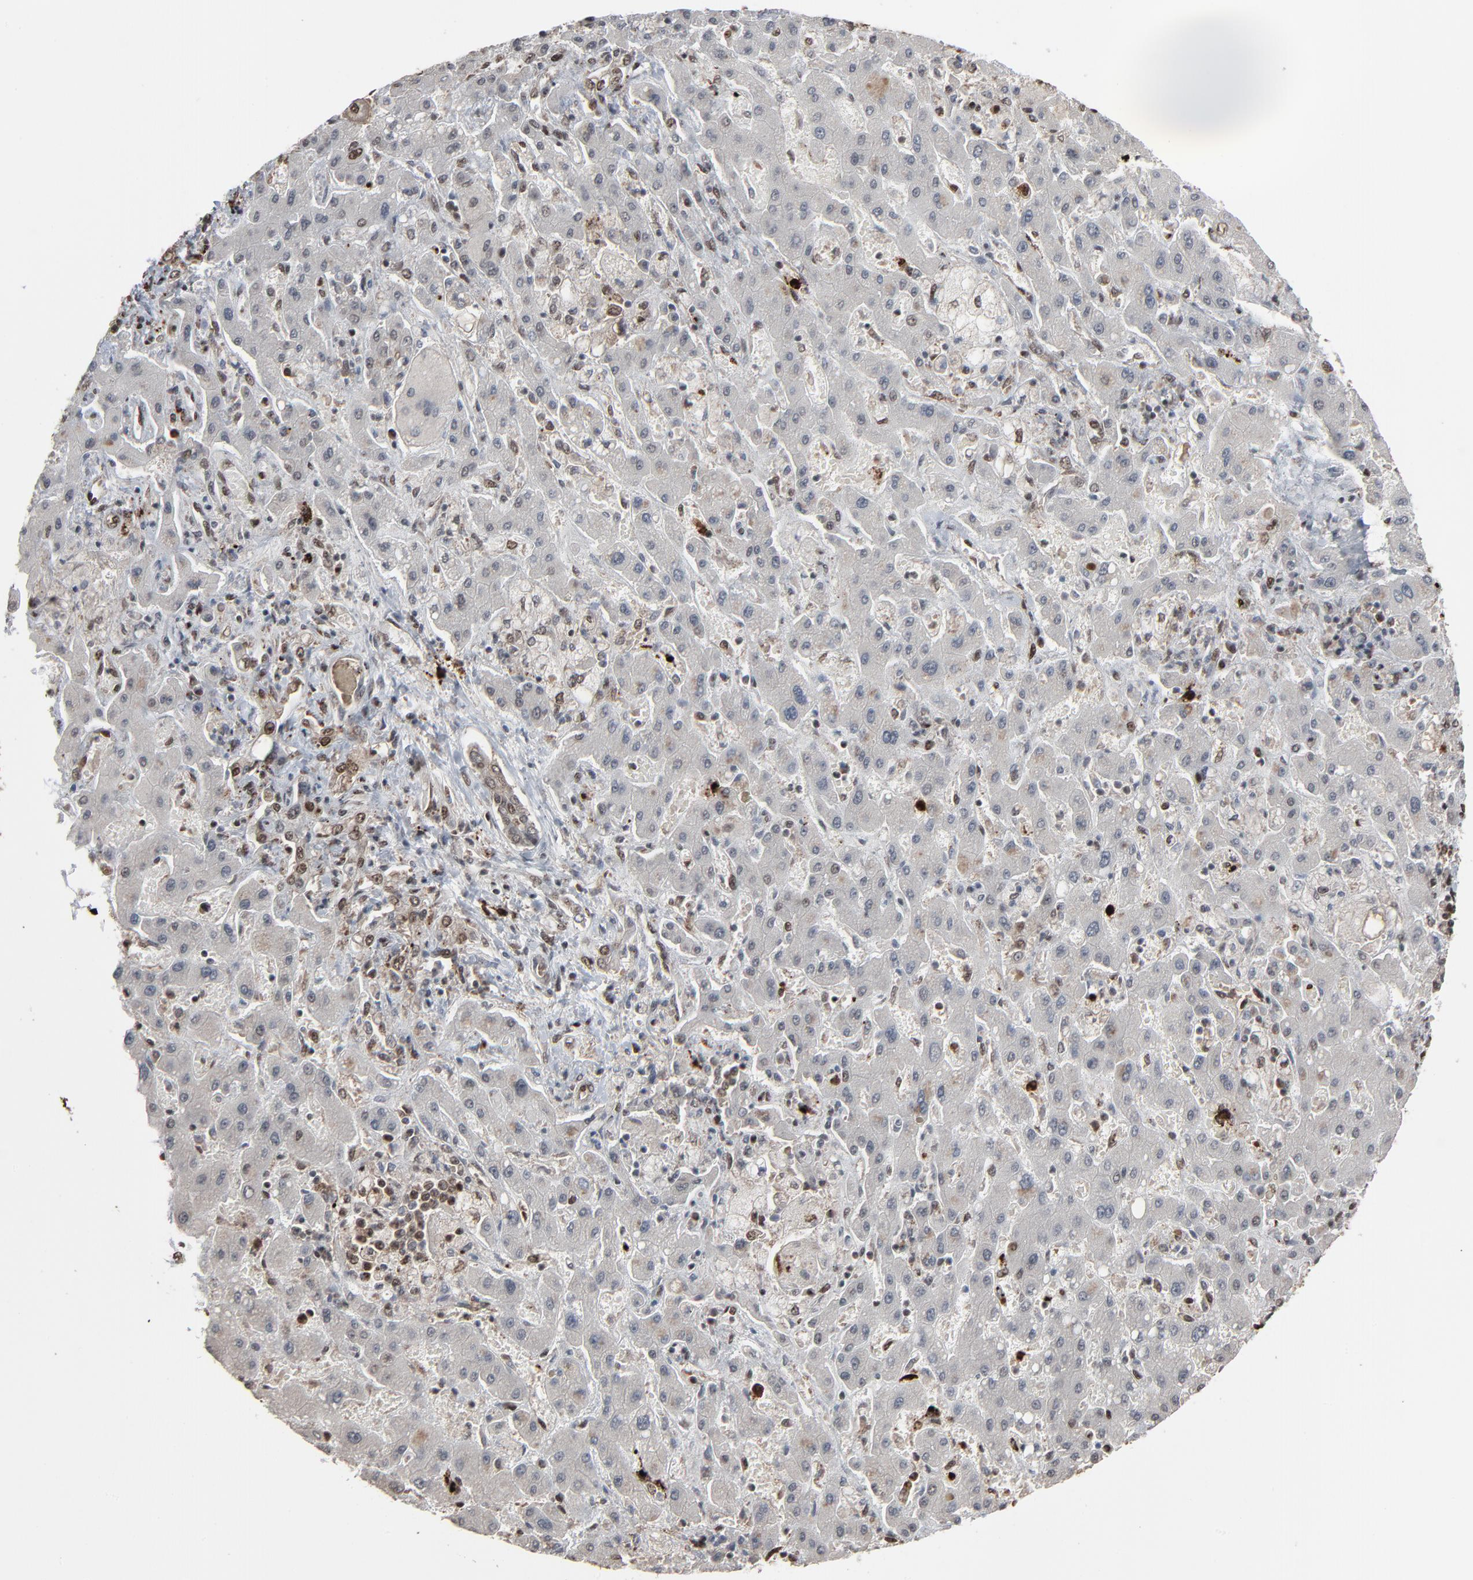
{"staining": {"intensity": "moderate", "quantity": "<25%", "location": "nuclear"}, "tissue": "liver cancer", "cell_type": "Tumor cells", "image_type": "cancer", "snomed": [{"axis": "morphology", "description": "Cholangiocarcinoma"}, {"axis": "topography", "description": "Liver"}], "caption": "A low amount of moderate nuclear staining is seen in approximately <25% of tumor cells in liver cancer tissue. (brown staining indicates protein expression, while blue staining denotes nuclei).", "gene": "MEIS2", "patient": {"sex": "male", "age": 50}}